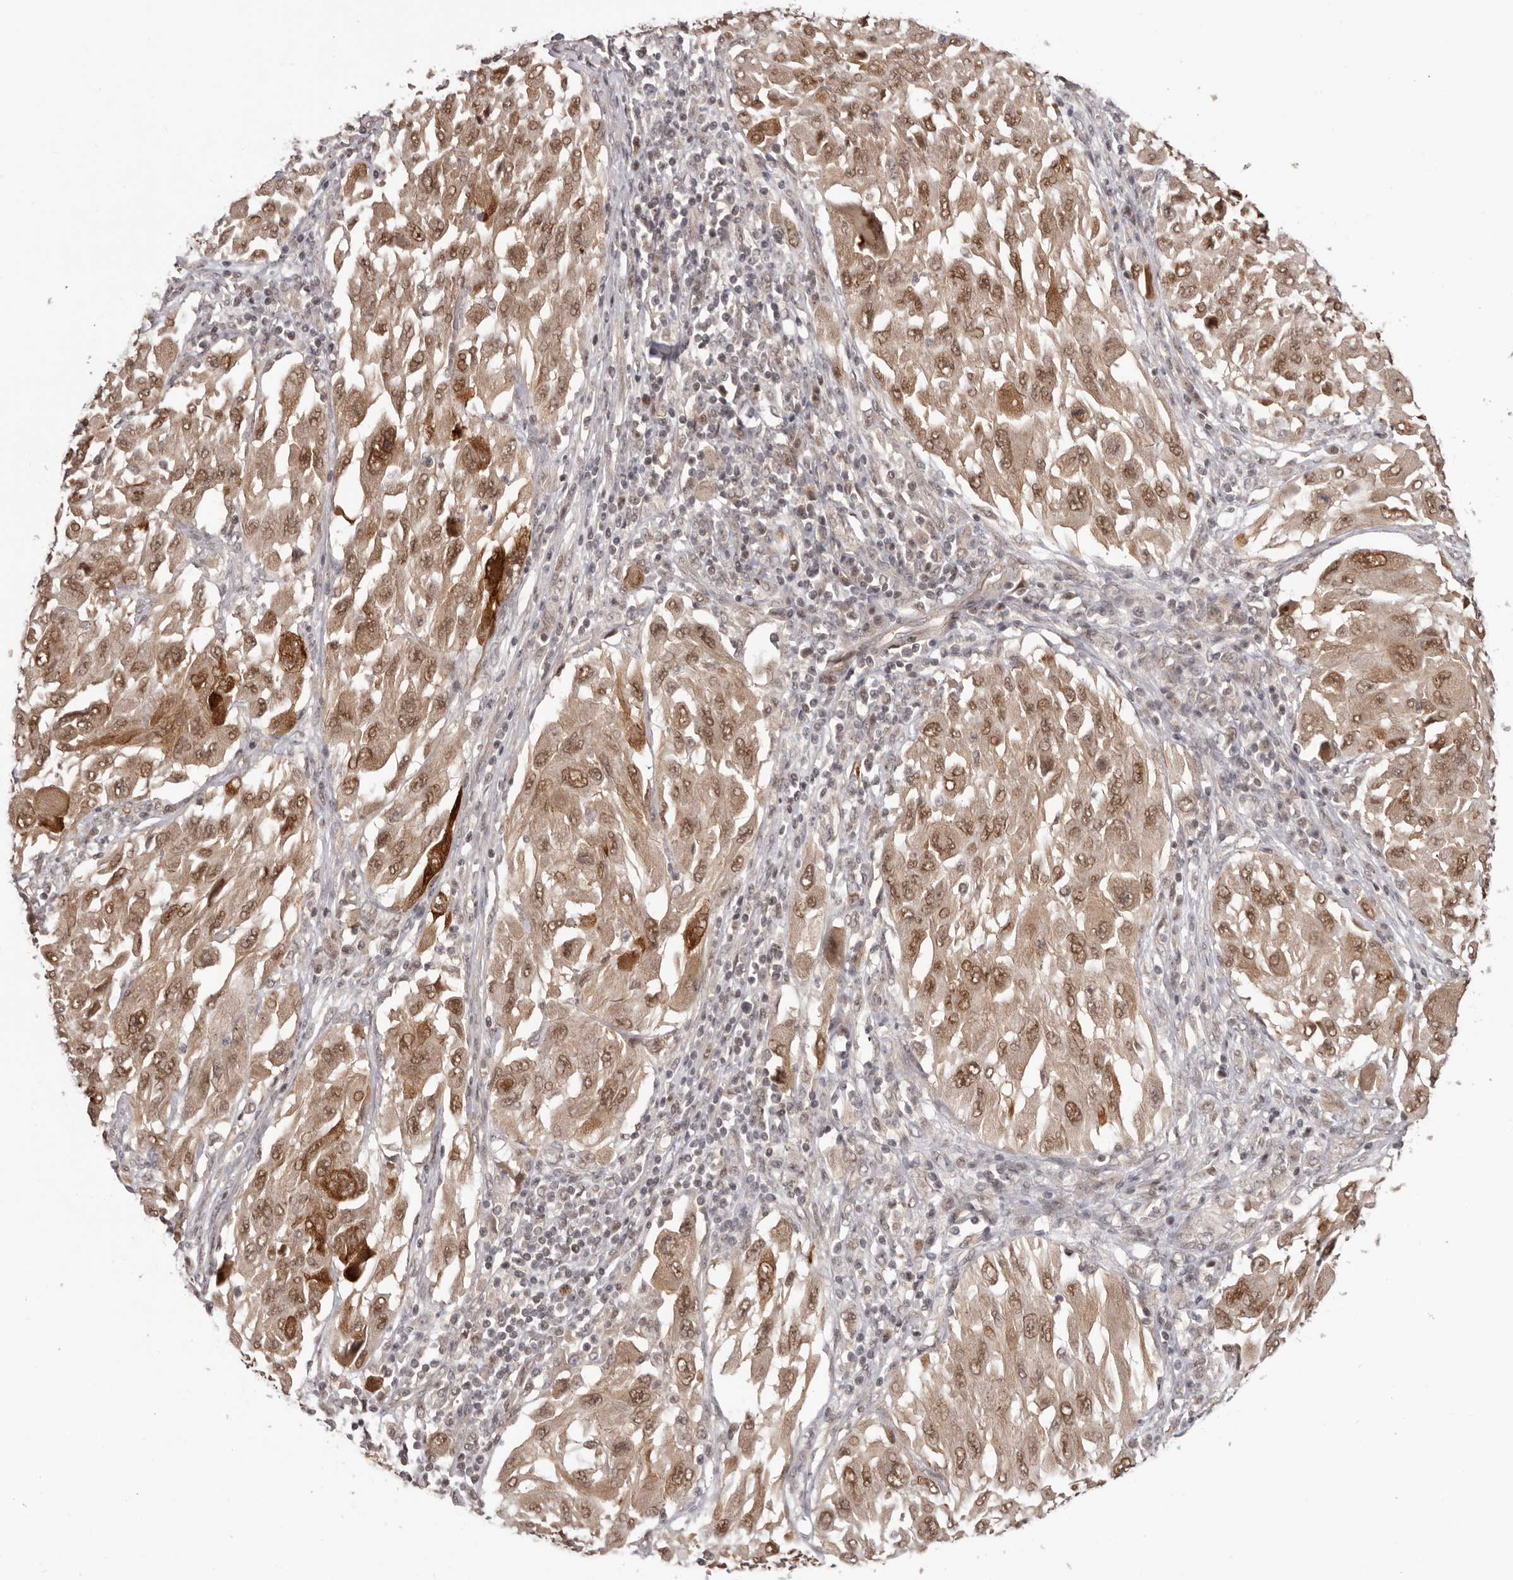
{"staining": {"intensity": "moderate", "quantity": ">75%", "location": "cytoplasmic/membranous,nuclear"}, "tissue": "melanoma", "cell_type": "Tumor cells", "image_type": "cancer", "snomed": [{"axis": "morphology", "description": "Malignant melanoma, NOS"}, {"axis": "topography", "description": "Skin"}], "caption": "A high-resolution photomicrograph shows immunohistochemistry (IHC) staining of malignant melanoma, which demonstrates moderate cytoplasmic/membranous and nuclear staining in approximately >75% of tumor cells. Using DAB (brown) and hematoxylin (blue) stains, captured at high magnification using brightfield microscopy.", "gene": "TBX5", "patient": {"sex": "female", "age": 91}}